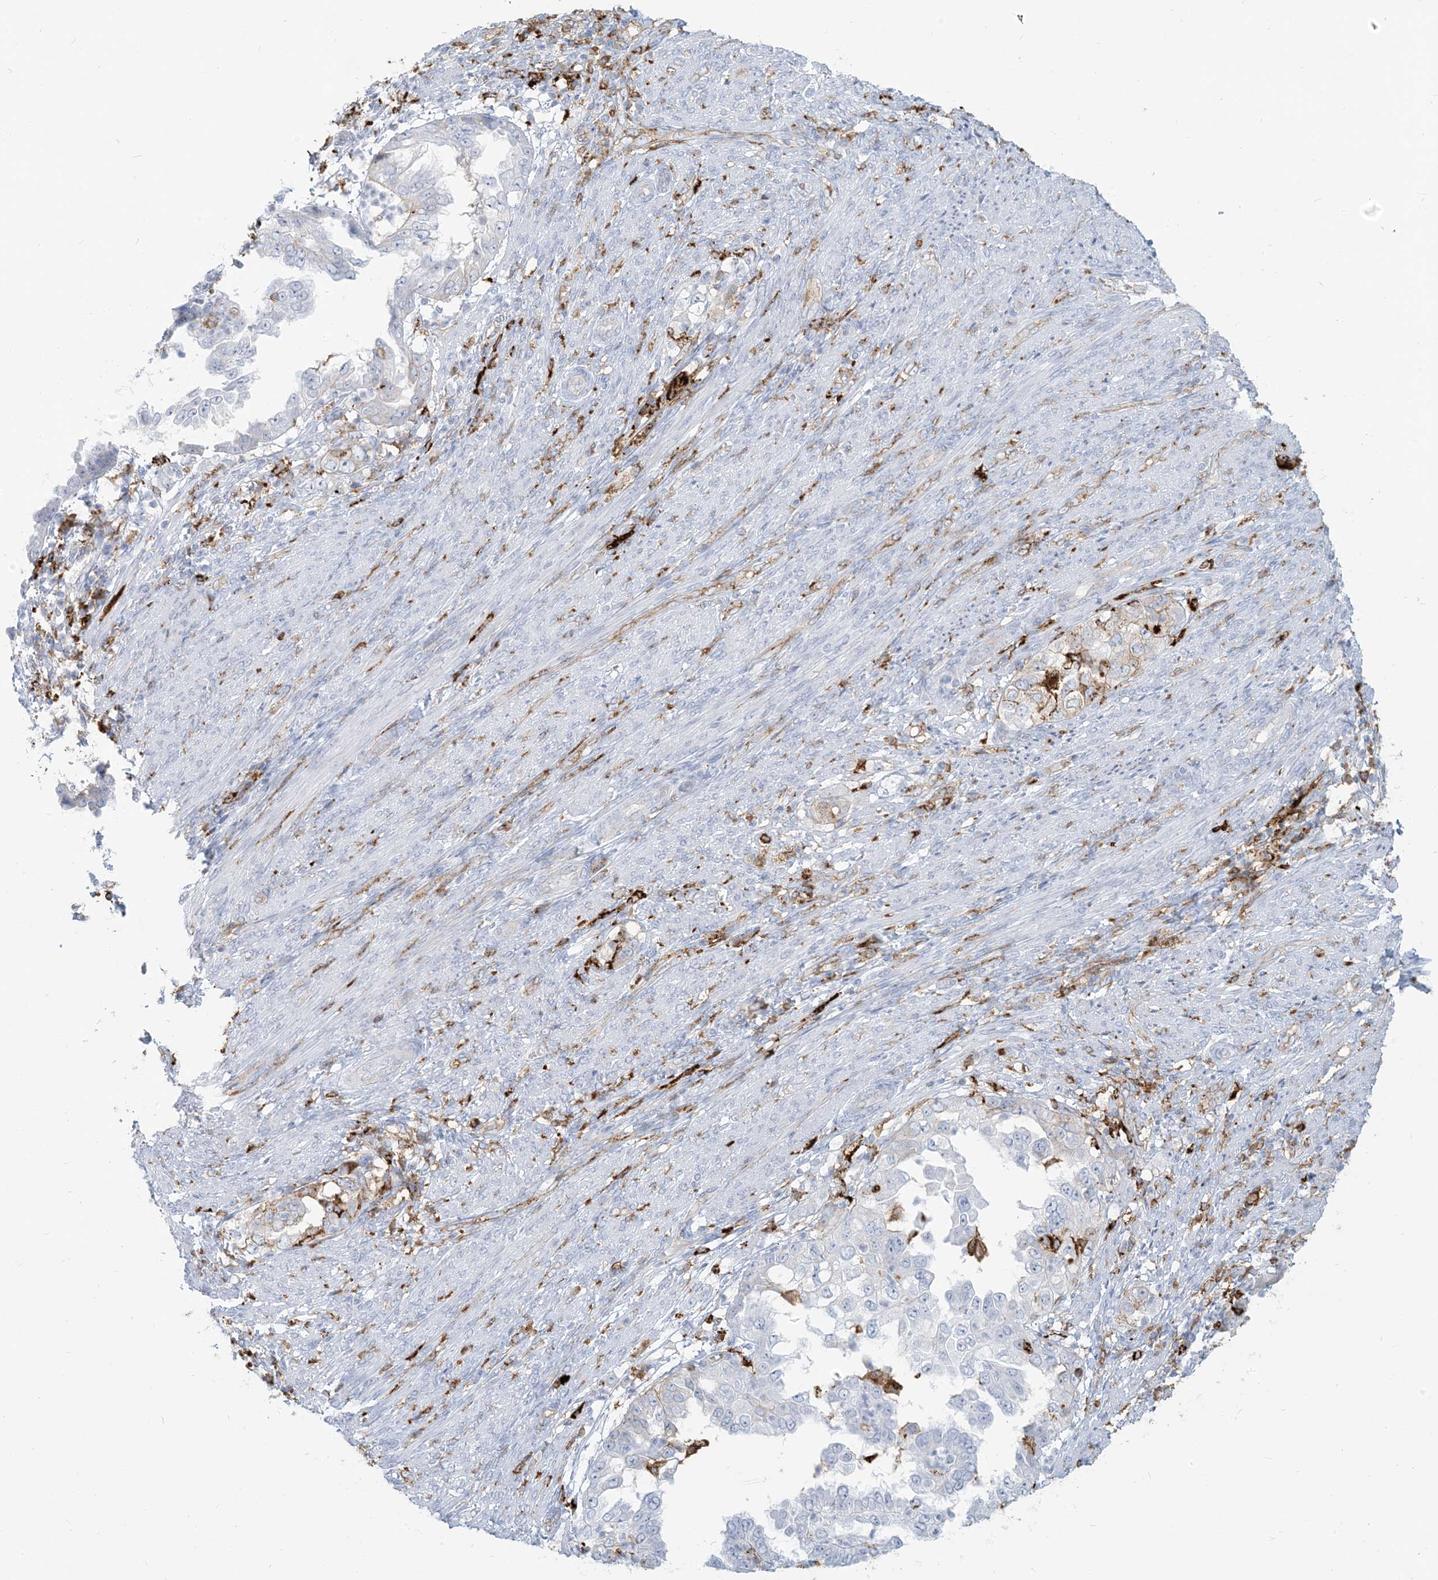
{"staining": {"intensity": "weak", "quantity": "<25%", "location": "cytoplasmic/membranous"}, "tissue": "endometrial cancer", "cell_type": "Tumor cells", "image_type": "cancer", "snomed": [{"axis": "morphology", "description": "Adenocarcinoma, NOS"}, {"axis": "topography", "description": "Endometrium"}], "caption": "The photomicrograph shows no significant staining in tumor cells of endometrial adenocarcinoma.", "gene": "HLA-DRB1", "patient": {"sex": "female", "age": 85}}